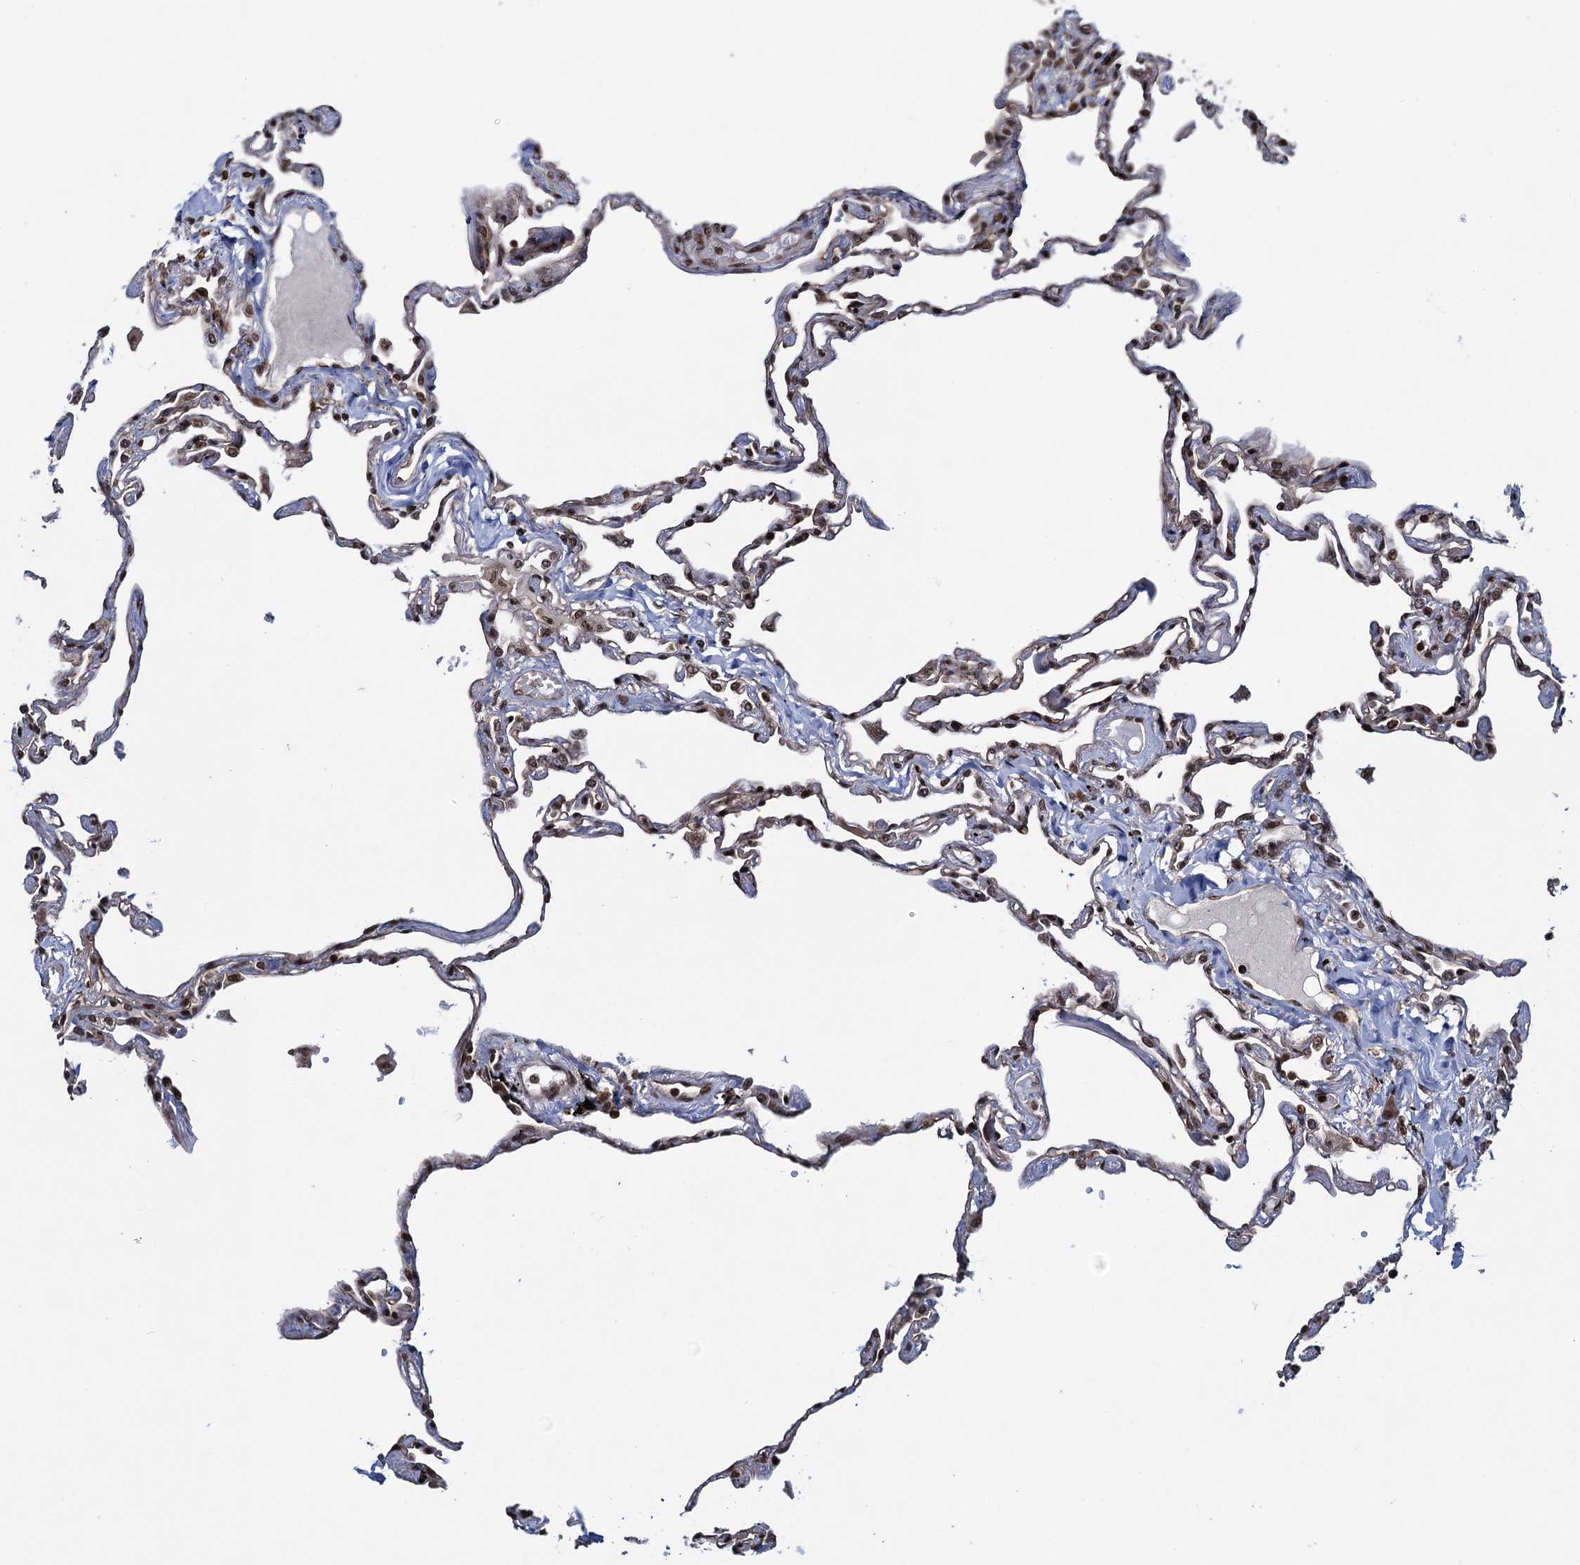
{"staining": {"intensity": "moderate", "quantity": ">75%", "location": "nuclear"}, "tissue": "lung", "cell_type": "Alveolar cells", "image_type": "normal", "snomed": [{"axis": "morphology", "description": "Normal tissue, NOS"}, {"axis": "topography", "description": "Lung"}], "caption": "IHC (DAB (3,3'-diaminobenzidine)) staining of benign human lung shows moderate nuclear protein expression in approximately >75% of alveolar cells.", "gene": "ZNF169", "patient": {"sex": "female", "age": 67}}